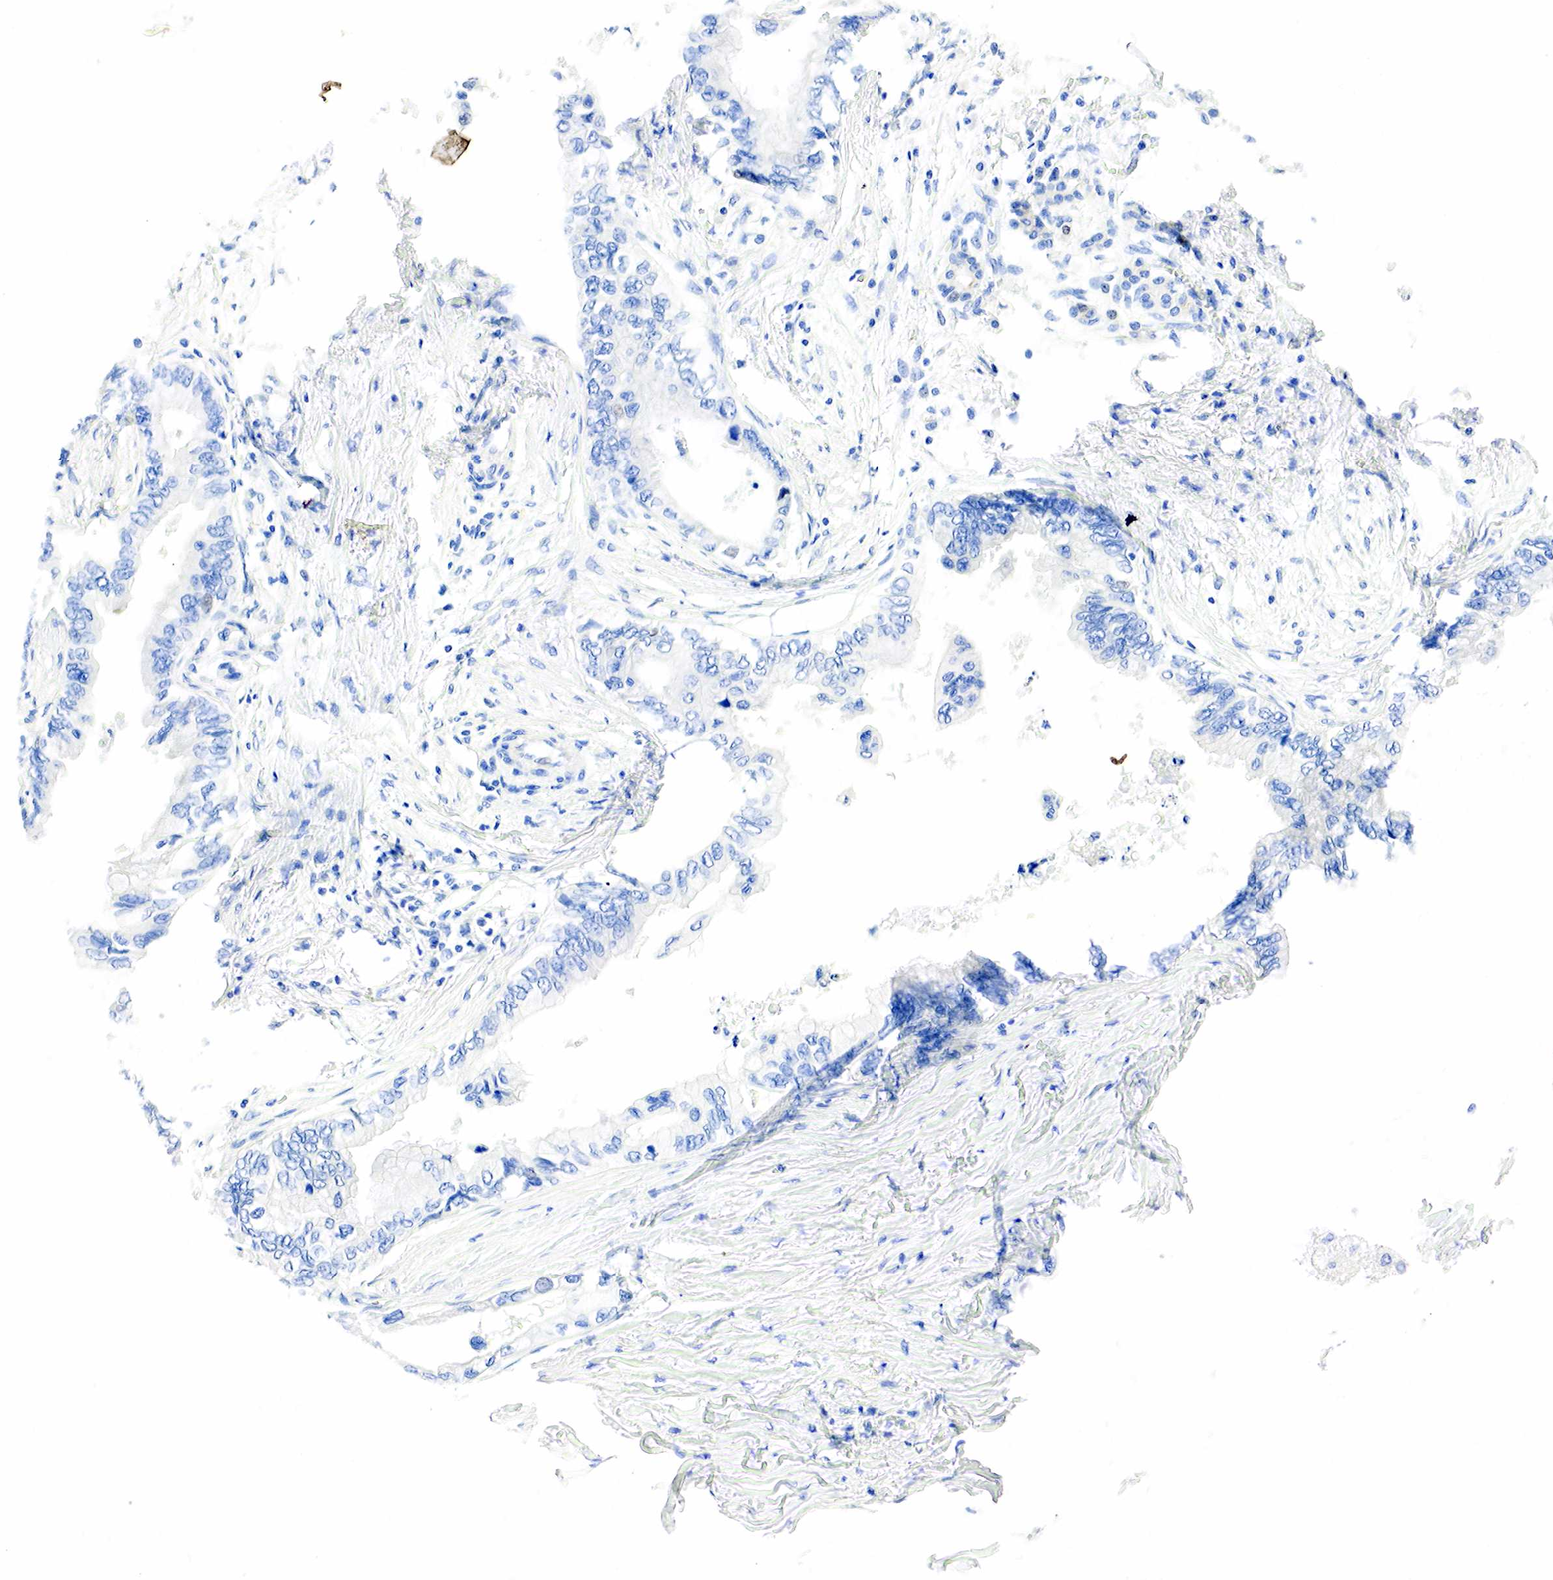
{"staining": {"intensity": "negative", "quantity": "none", "location": "none"}, "tissue": "pancreatic cancer", "cell_type": "Tumor cells", "image_type": "cancer", "snomed": [{"axis": "morphology", "description": "Adenocarcinoma, NOS"}, {"axis": "topography", "description": "Pancreas"}], "caption": "High magnification brightfield microscopy of adenocarcinoma (pancreatic) stained with DAB (brown) and counterstained with hematoxylin (blue): tumor cells show no significant expression.", "gene": "PGR", "patient": {"sex": "female", "age": 66}}